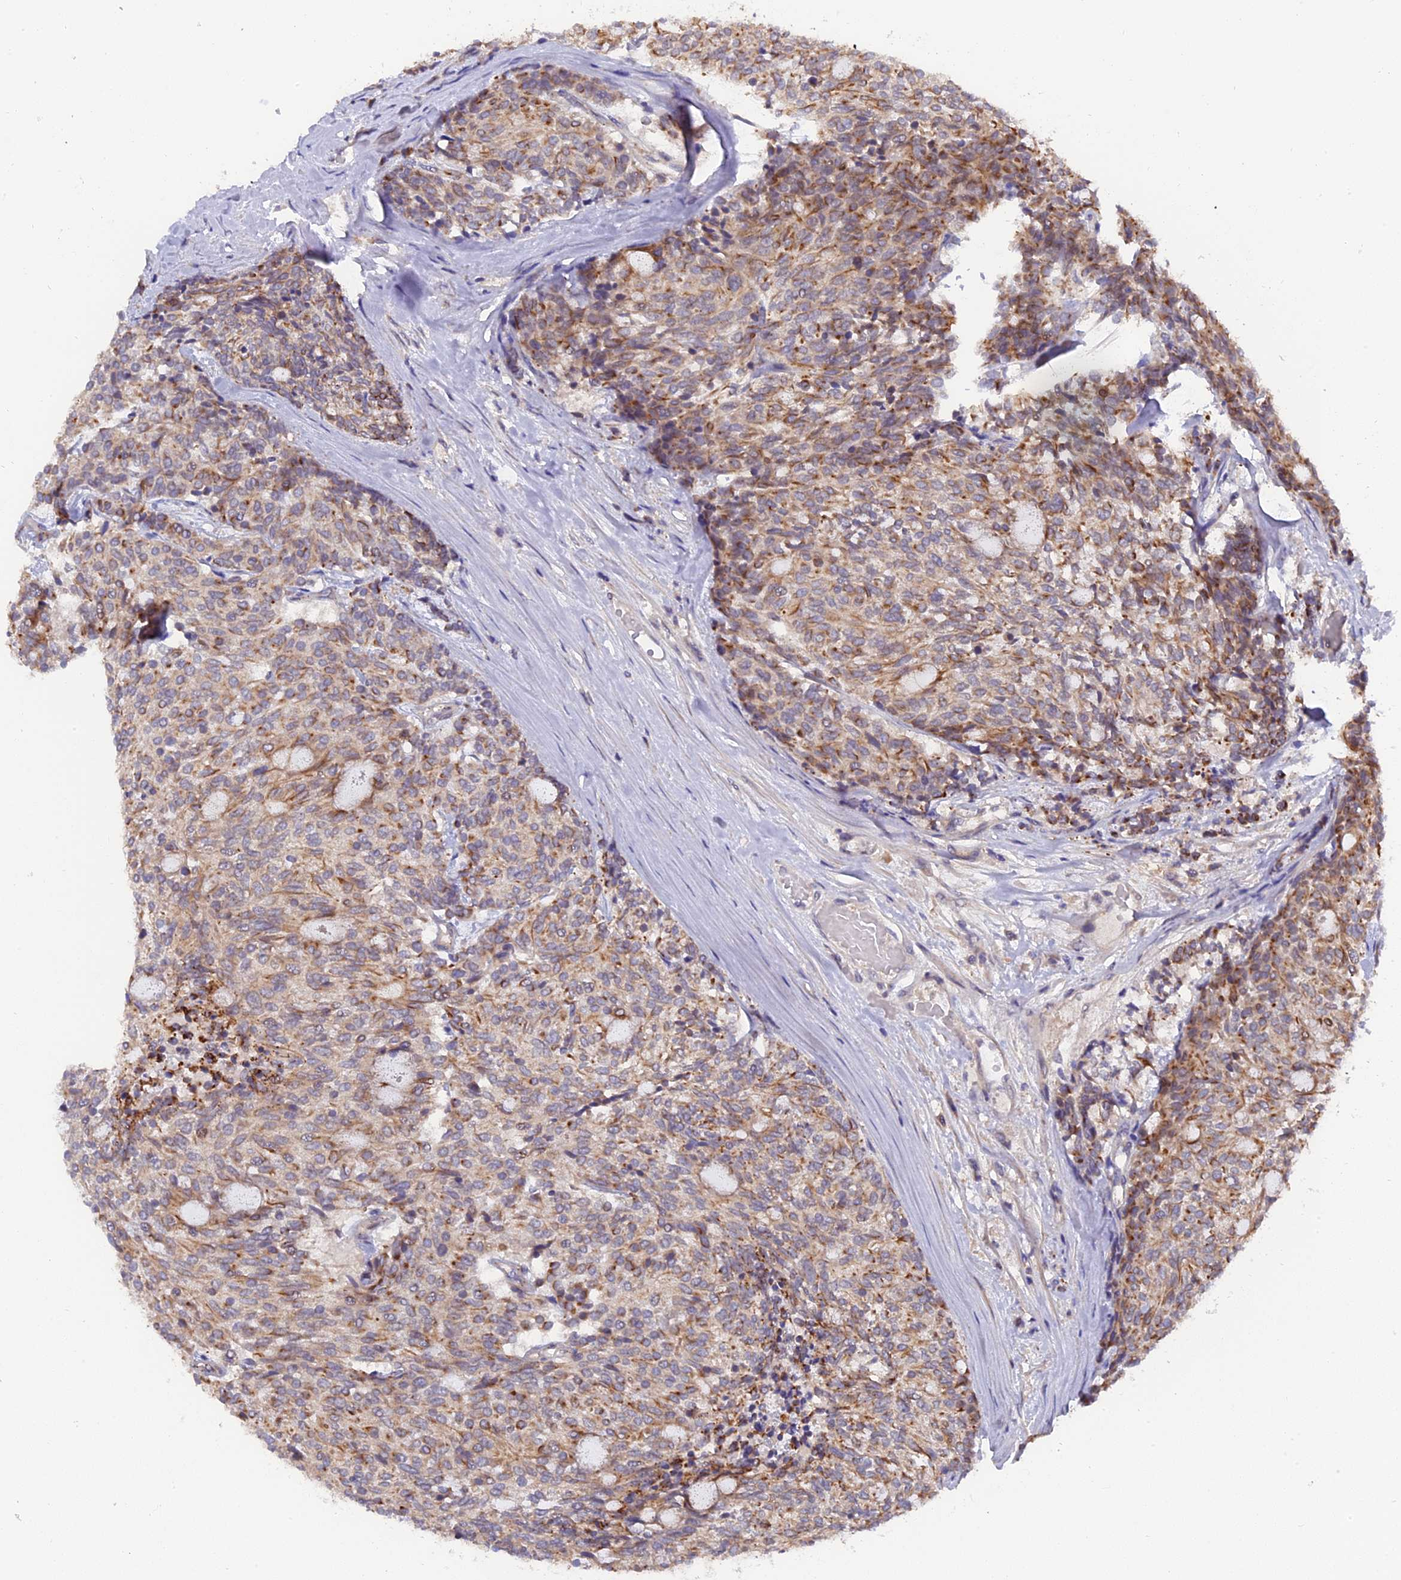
{"staining": {"intensity": "moderate", "quantity": ">75%", "location": "cytoplasmic/membranous"}, "tissue": "carcinoid", "cell_type": "Tumor cells", "image_type": "cancer", "snomed": [{"axis": "morphology", "description": "Carcinoid, malignant, NOS"}, {"axis": "topography", "description": "Pancreas"}], "caption": "IHC of human carcinoid exhibits medium levels of moderate cytoplasmic/membranous expression in about >75% of tumor cells.", "gene": "ZCCHC2", "patient": {"sex": "female", "age": 54}}